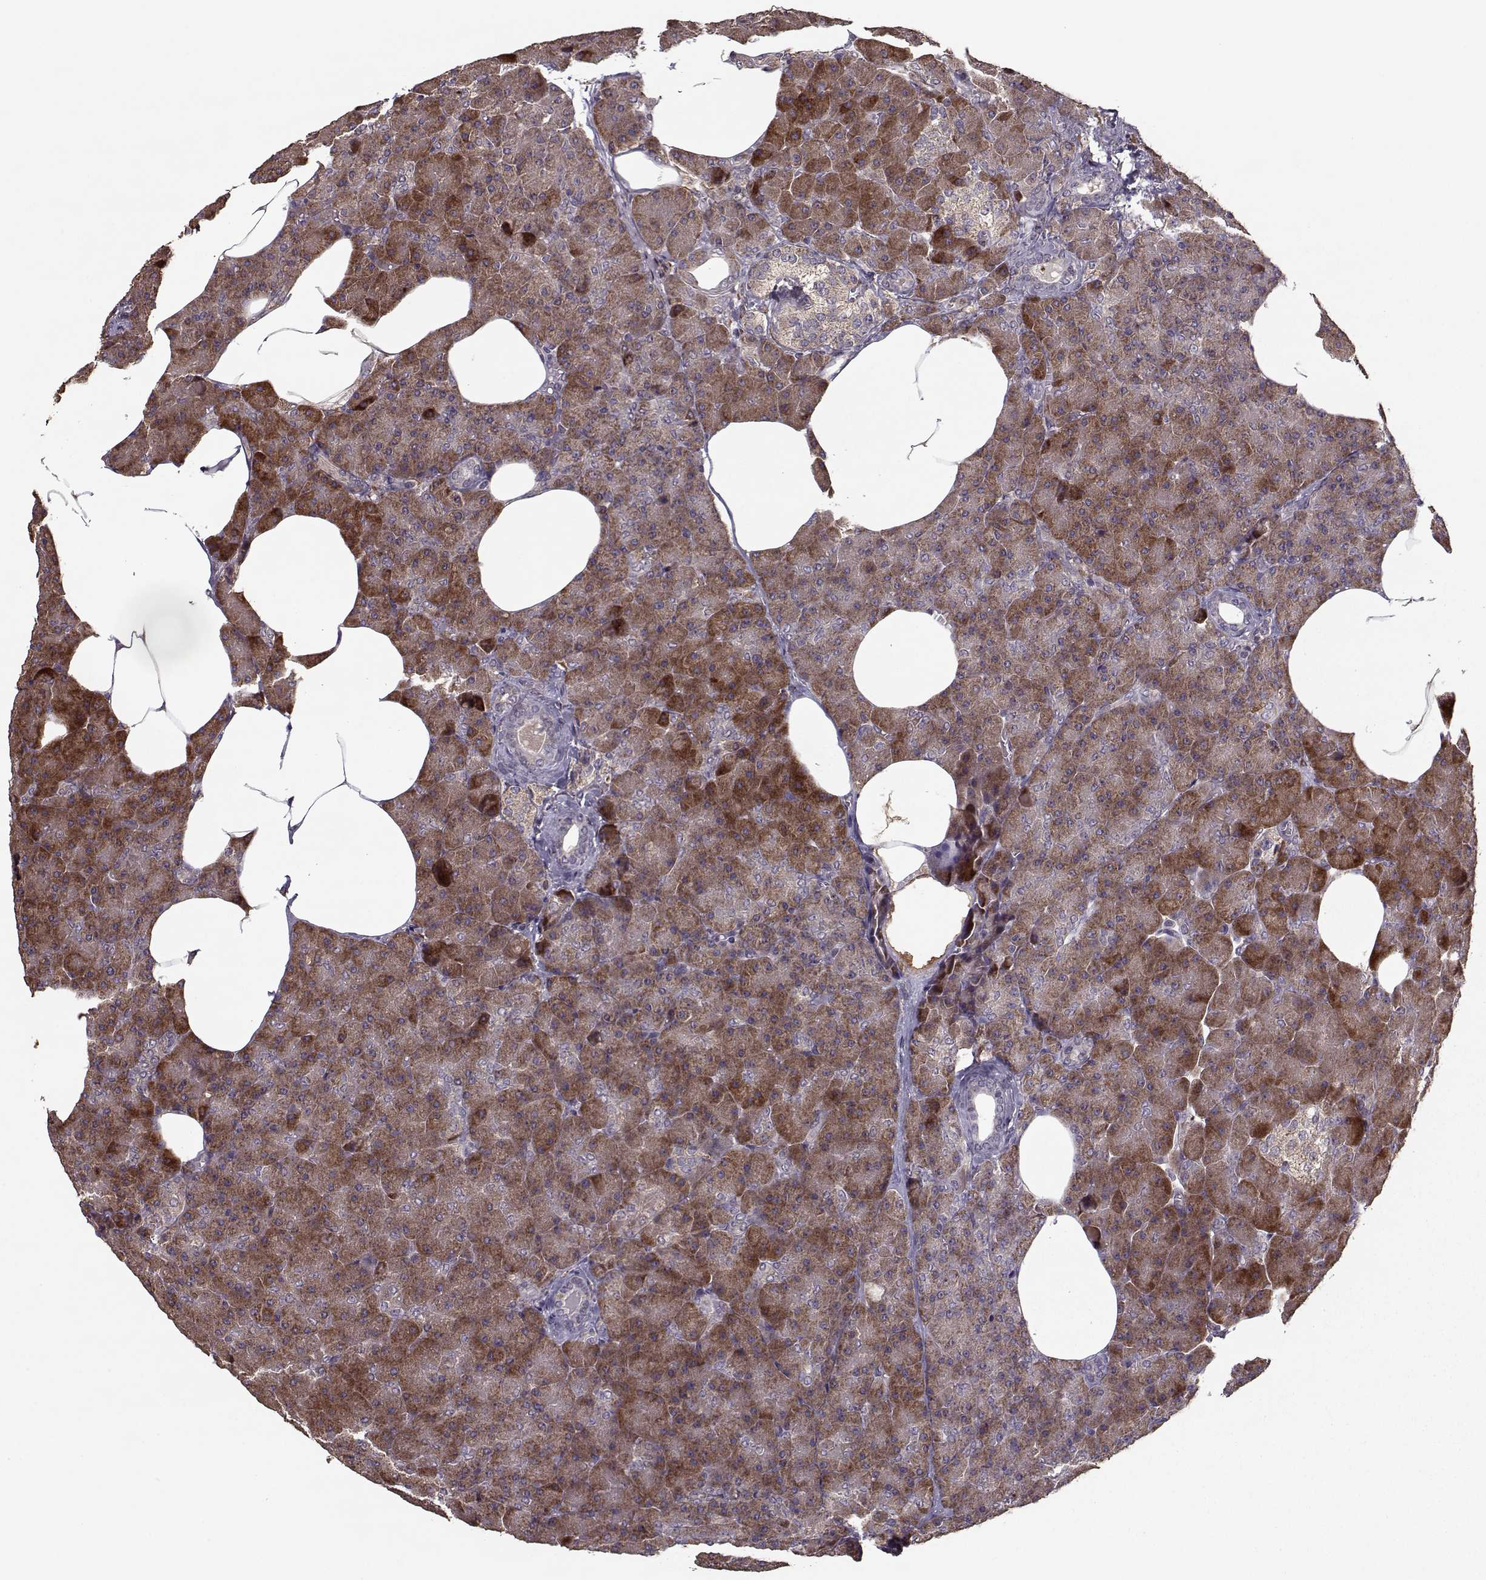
{"staining": {"intensity": "strong", "quantity": ">75%", "location": "cytoplasmic/membranous"}, "tissue": "pancreas", "cell_type": "Exocrine glandular cells", "image_type": "normal", "snomed": [{"axis": "morphology", "description": "Normal tissue, NOS"}, {"axis": "topography", "description": "Pancreas"}], "caption": "DAB (3,3'-diaminobenzidine) immunohistochemical staining of normal pancreas displays strong cytoplasmic/membranous protein staining in approximately >75% of exocrine glandular cells. Nuclei are stained in blue.", "gene": "IMMP1L", "patient": {"sex": "female", "age": 45}}